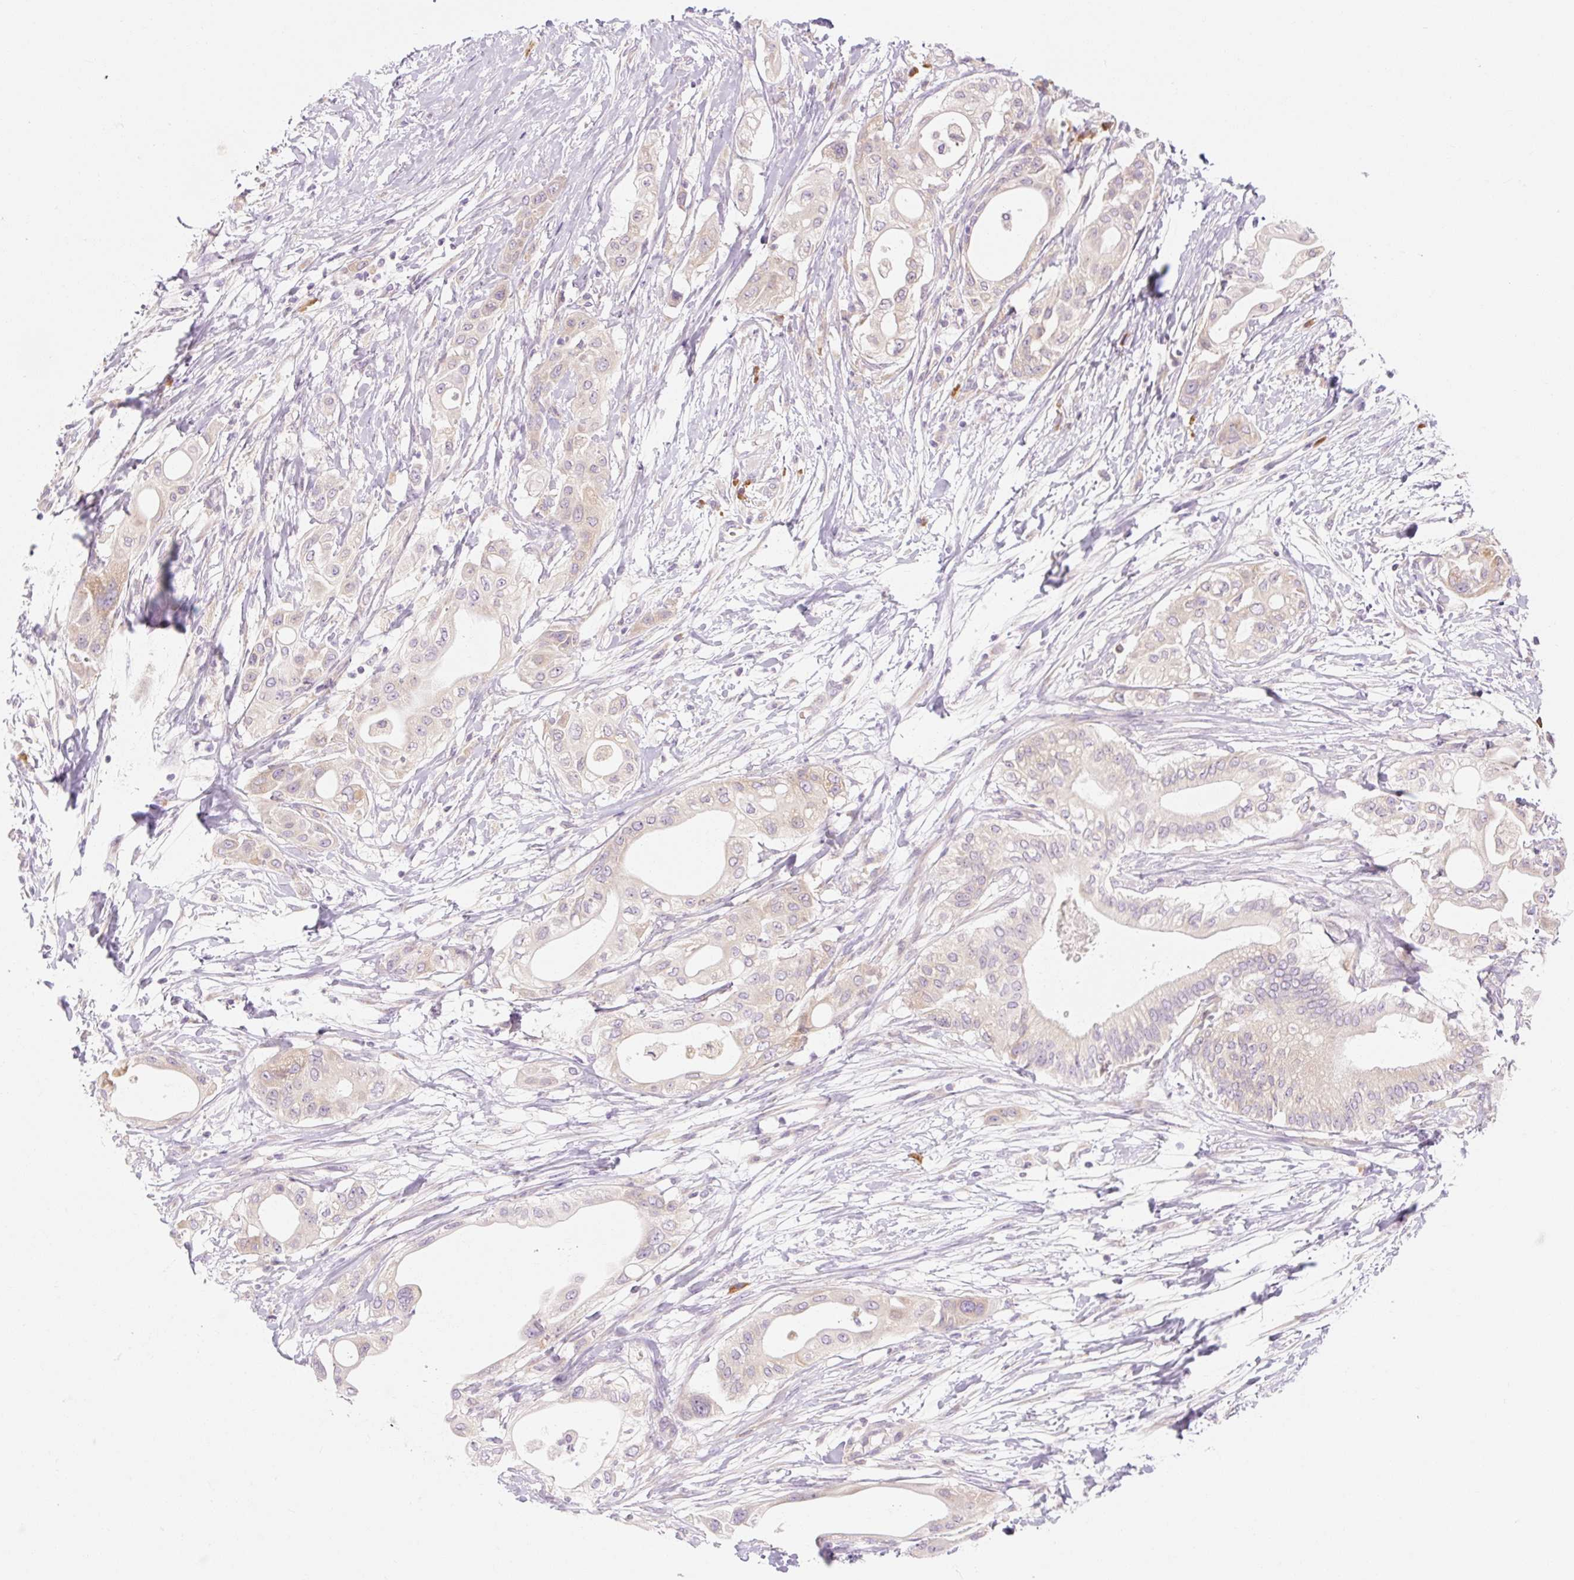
{"staining": {"intensity": "weak", "quantity": "25%-75%", "location": "cytoplasmic/membranous"}, "tissue": "pancreatic cancer", "cell_type": "Tumor cells", "image_type": "cancer", "snomed": [{"axis": "morphology", "description": "Adenocarcinoma, NOS"}, {"axis": "topography", "description": "Pancreas"}], "caption": "Protein analysis of adenocarcinoma (pancreatic) tissue exhibits weak cytoplasmic/membranous positivity in approximately 25%-75% of tumor cells.", "gene": "MYO1D", "patient": {"sex": "male", "age": 68}}